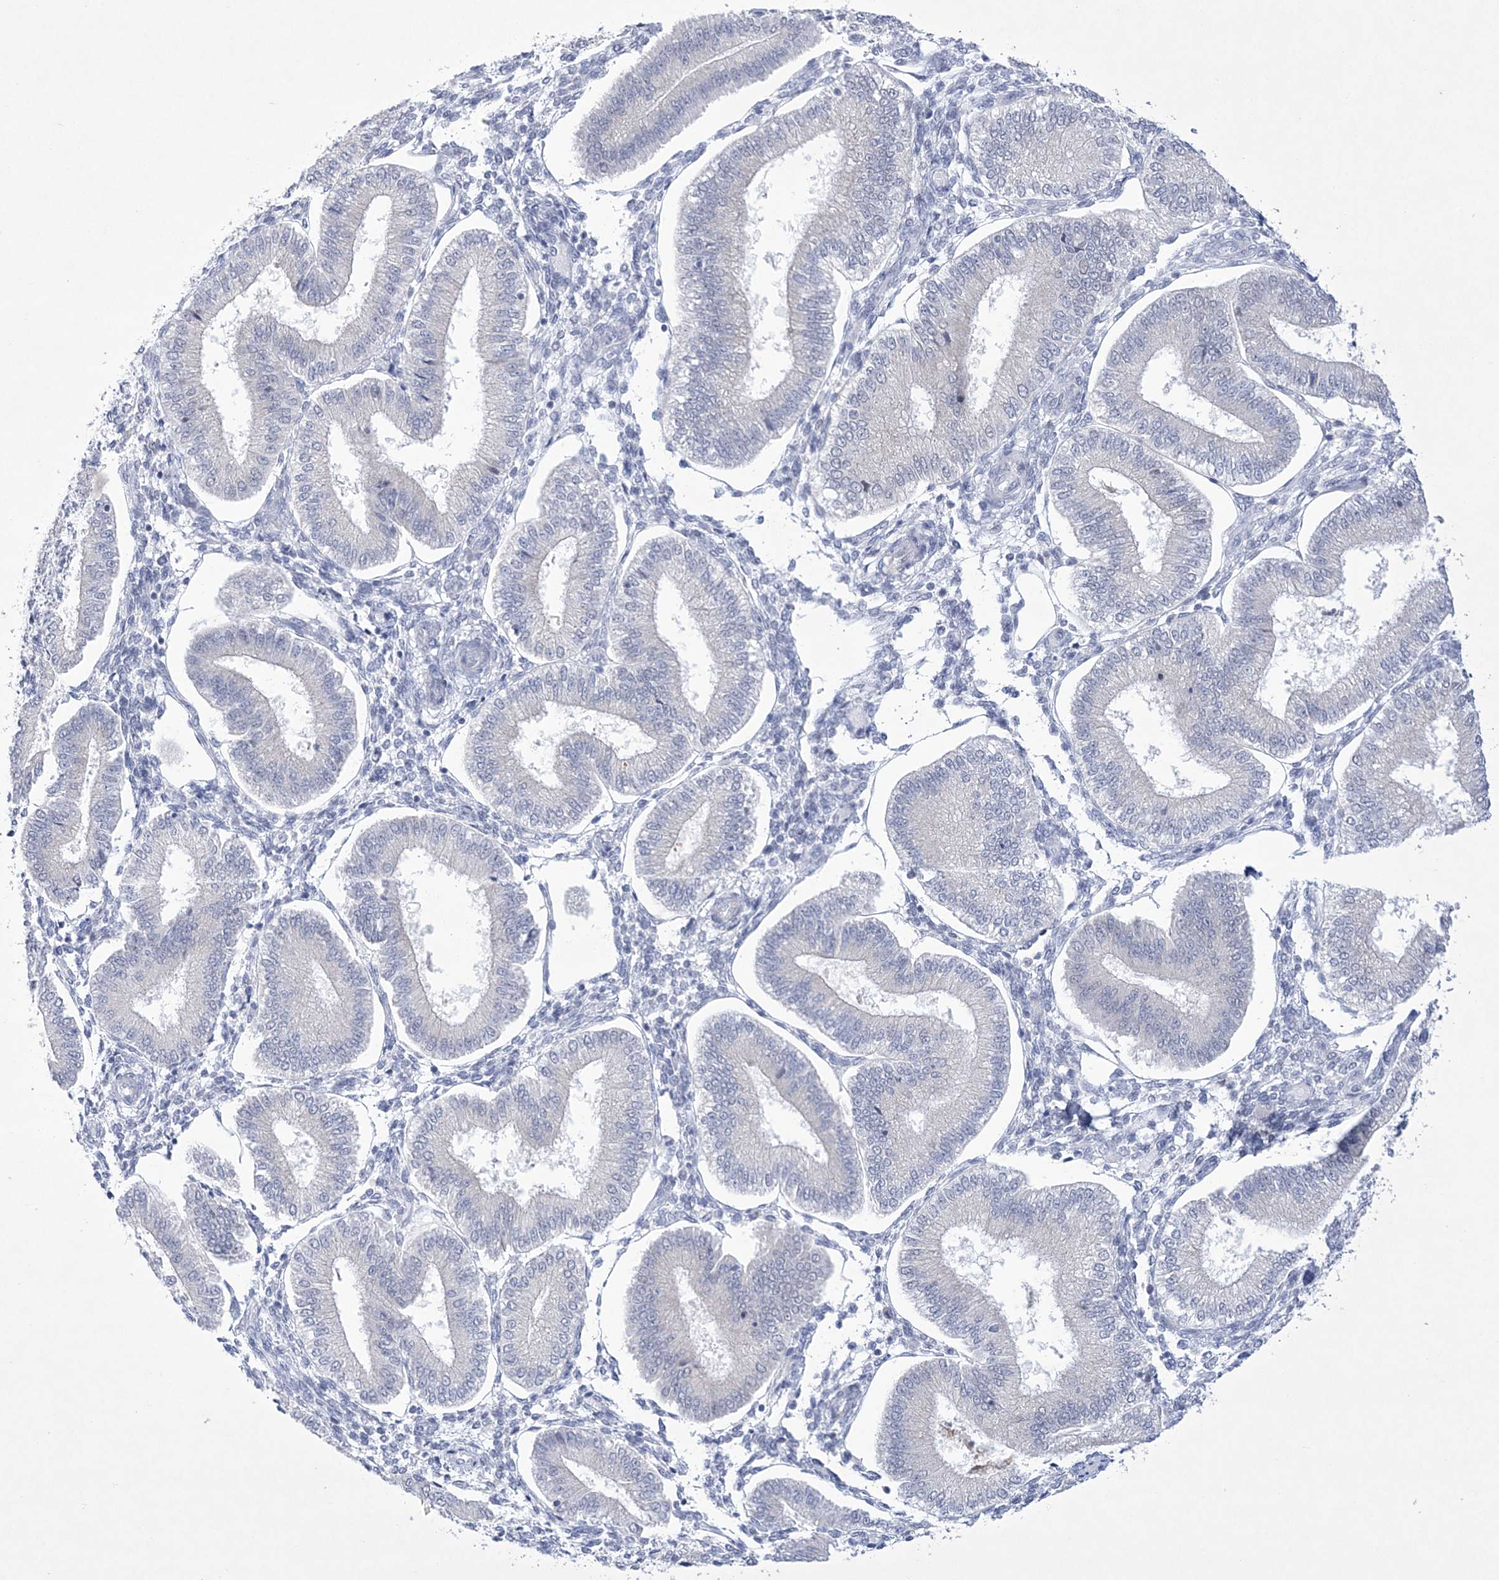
{"staining": {"intensity": "negative", "quantity": "none", "location": "none"}, "tissue": "endometrium", "cell_type": "Cells in endometrial stroma", "image_type": "normal", "snomed": [{"axis": "morphology", "description": "Normal tissue, NOS"}, {"axis": "topography", "description": "Endometrium"}], "caption": "High magnification brightfield microscopy of normal endometrium stained with DAB (3,3'-diaminobenzidine) (brown) and counterstained with hematoxylin (blue): cells in endometrial stroma show no significant positivity. (Stains: DAB immunohistochemistry (IHC) with hematoxylin counter stain, Microscopy: brightfield microscopy at high magnification).", "gene": "WDR27", "patient": {"sex": "female", "age": 39}}